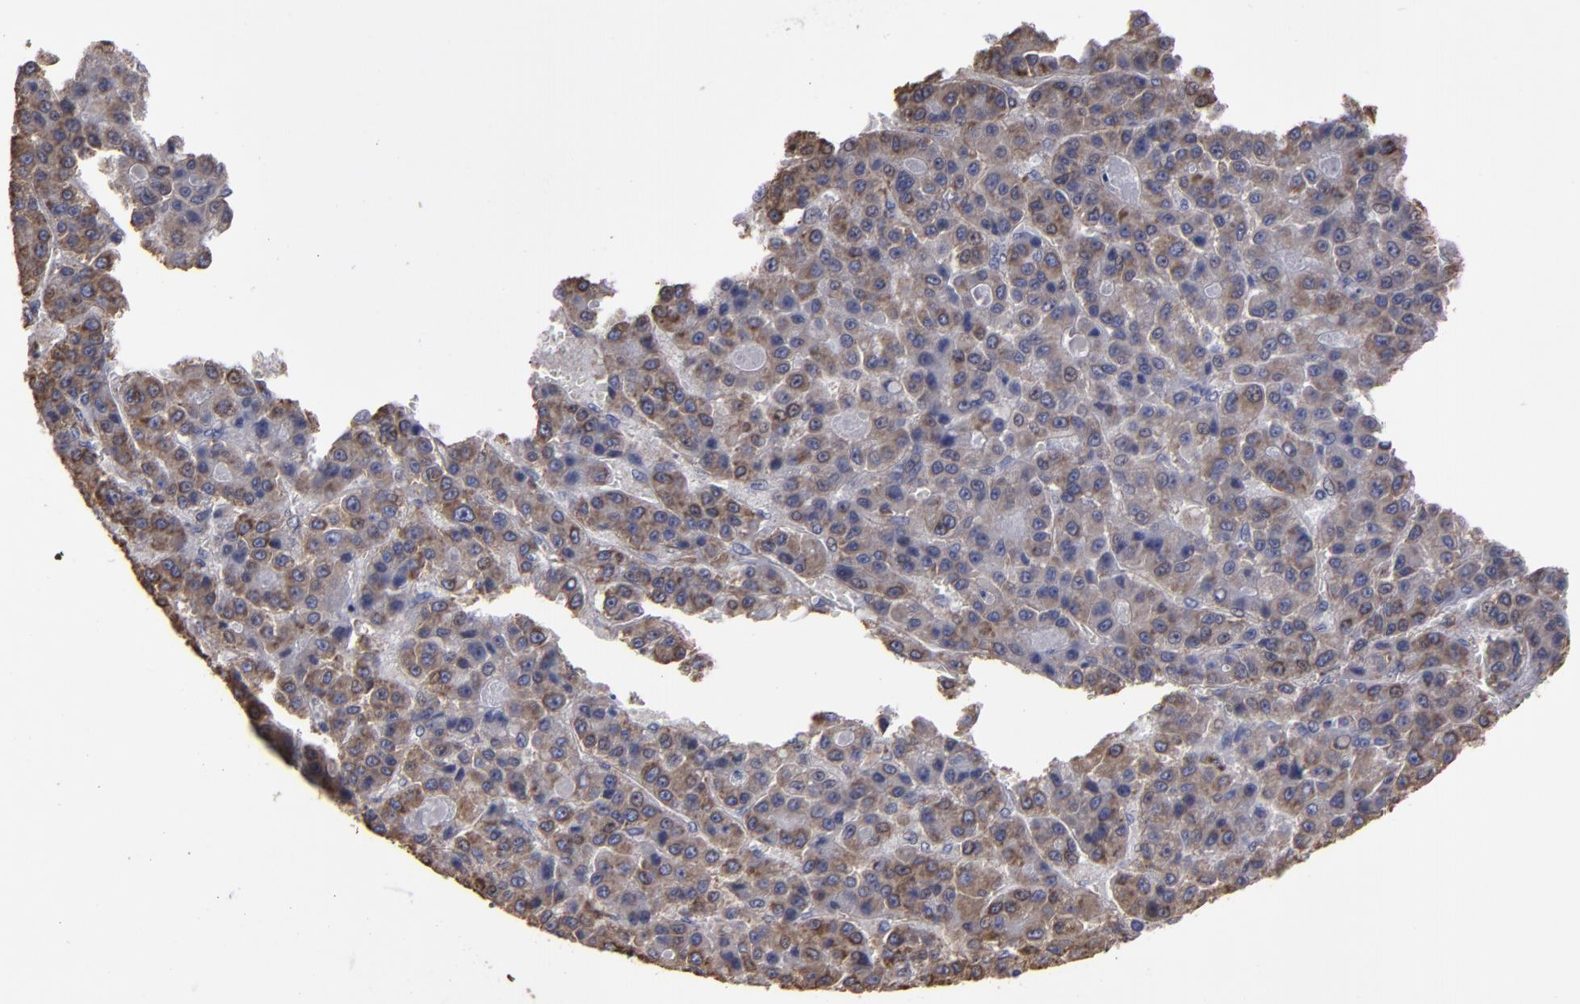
{"staining": {"intensity": "moderate", "quantity": "25%-75%", "location": "cytoplasmic/membranous"}, "tissue": "liver cancer", "cell_type": "Tumor cells", "image_type": "cancer", "snomed": [{"axis": "morphology", "description": "Carcinoma, Hepatocellular, NOS"}, {"axis": "topography", "description": "Liver"}], "caption": "Human hepatocellular carcinoma (liver) stained with a brown dye demonstrates moderate cytoplasmic/membranous positive expression in approximately 25%-75% of tumor cells.", "gene": "SND1", "patient": {"sex": "male", "age": 70}}